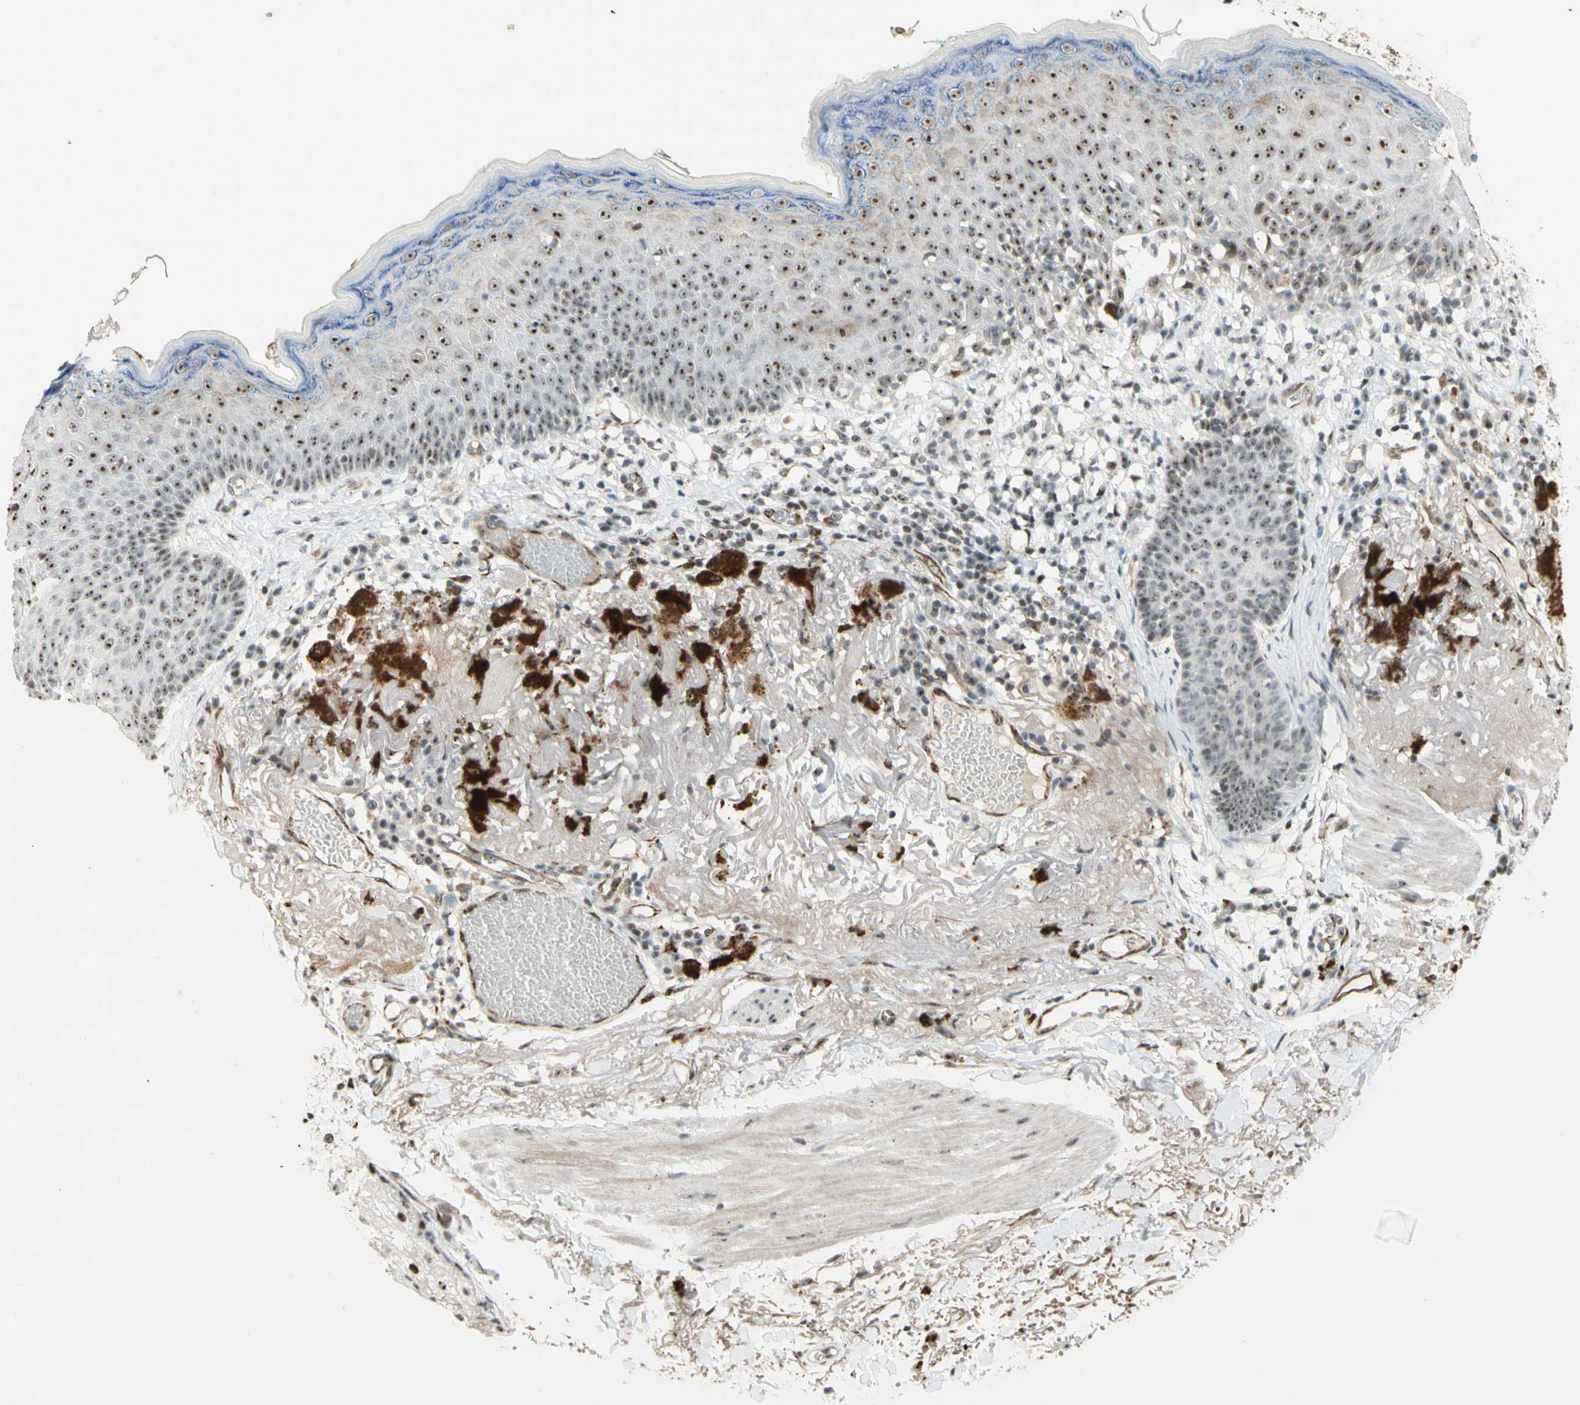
{"staining": {"intensity": "moderate", "quantity": ">75%", "location": "nuclear"}, "tissue": "melanoma", "cell_type": "Tumor cells", "image_type": "cancer", "snomed": [{"axis": "morphology", "description": "Malignant melanoma in situ"}, {"axis": "morphology", "description": "Malignant melanoma, NOS"}, {"axis": "topography", "description": "Skin"}], "caption": "Protein analysis of melanoma tissue displays moderate nuclear positivity in approximately >75% of tumor cells. (DAB (3,3'-diaminobenzidine) IHC, brown staining for protein, blue staining for nuclei).", "gene": "IRF1", "patient": {"sex": "female", "age": 88}}